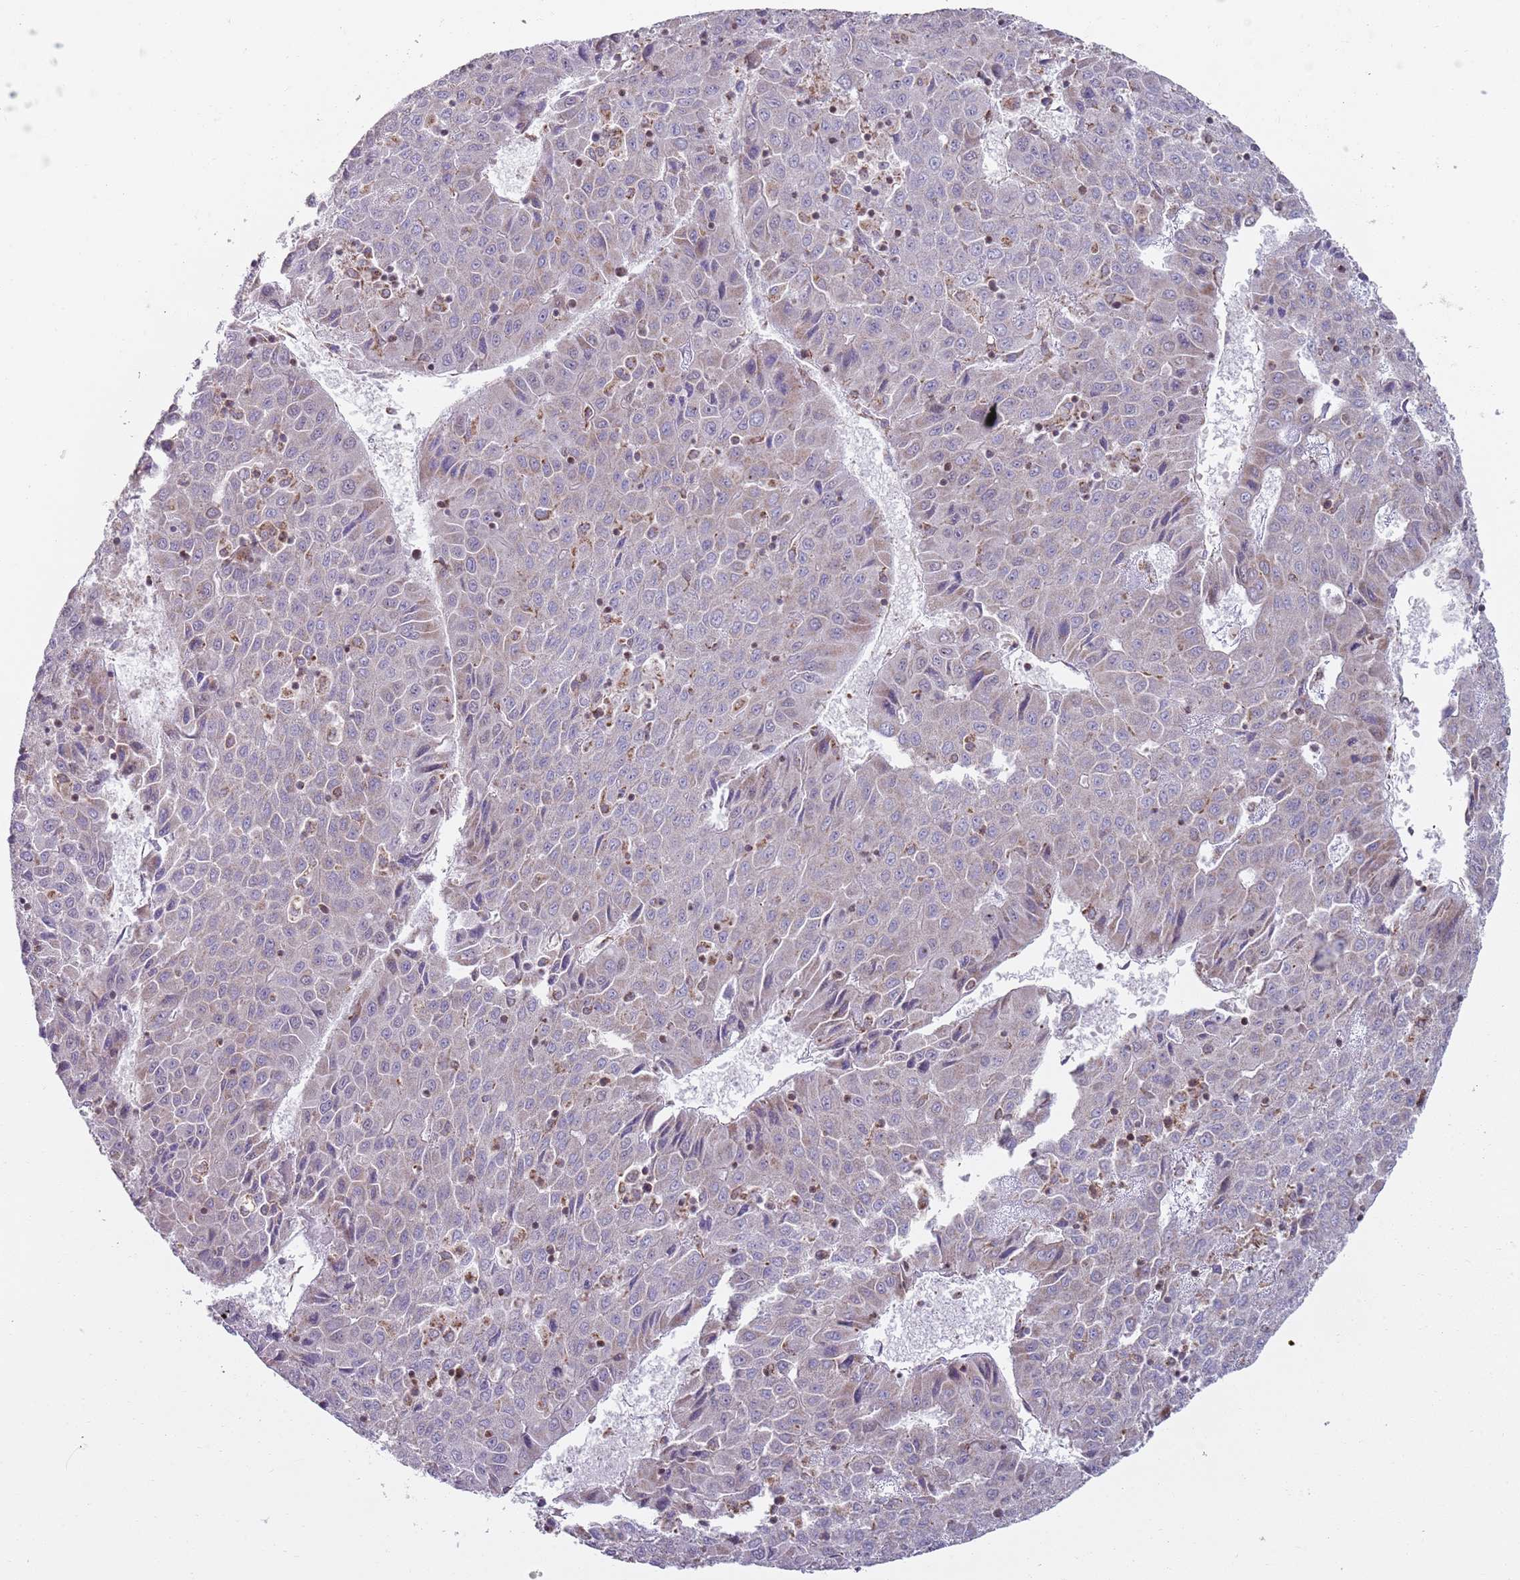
{"staining": {"intensity": "negative", "quantity": "none", "location": "none"}, "tissue": "liver cancer", "cell_type": "Tumor cells", "image_type": "cancer", "snomed": [{"axis": "morphology", "description": "Carcinoma, Hepatocellular, NOS"}, {"axis": "topography", "description": "Liver"}], "caption": "Tumor cells show no significant staining in liver cancer (hepatocellular carcinoma). The staining was performed using DAB (3,3'-diaminobenzidine) to visualize the protein expression in brown, while the nuclei were stained in blue with hematoxylin (Magnification: 20x).", "gene": "GAS8", "patient": {"sex": "female", "age": 53}}